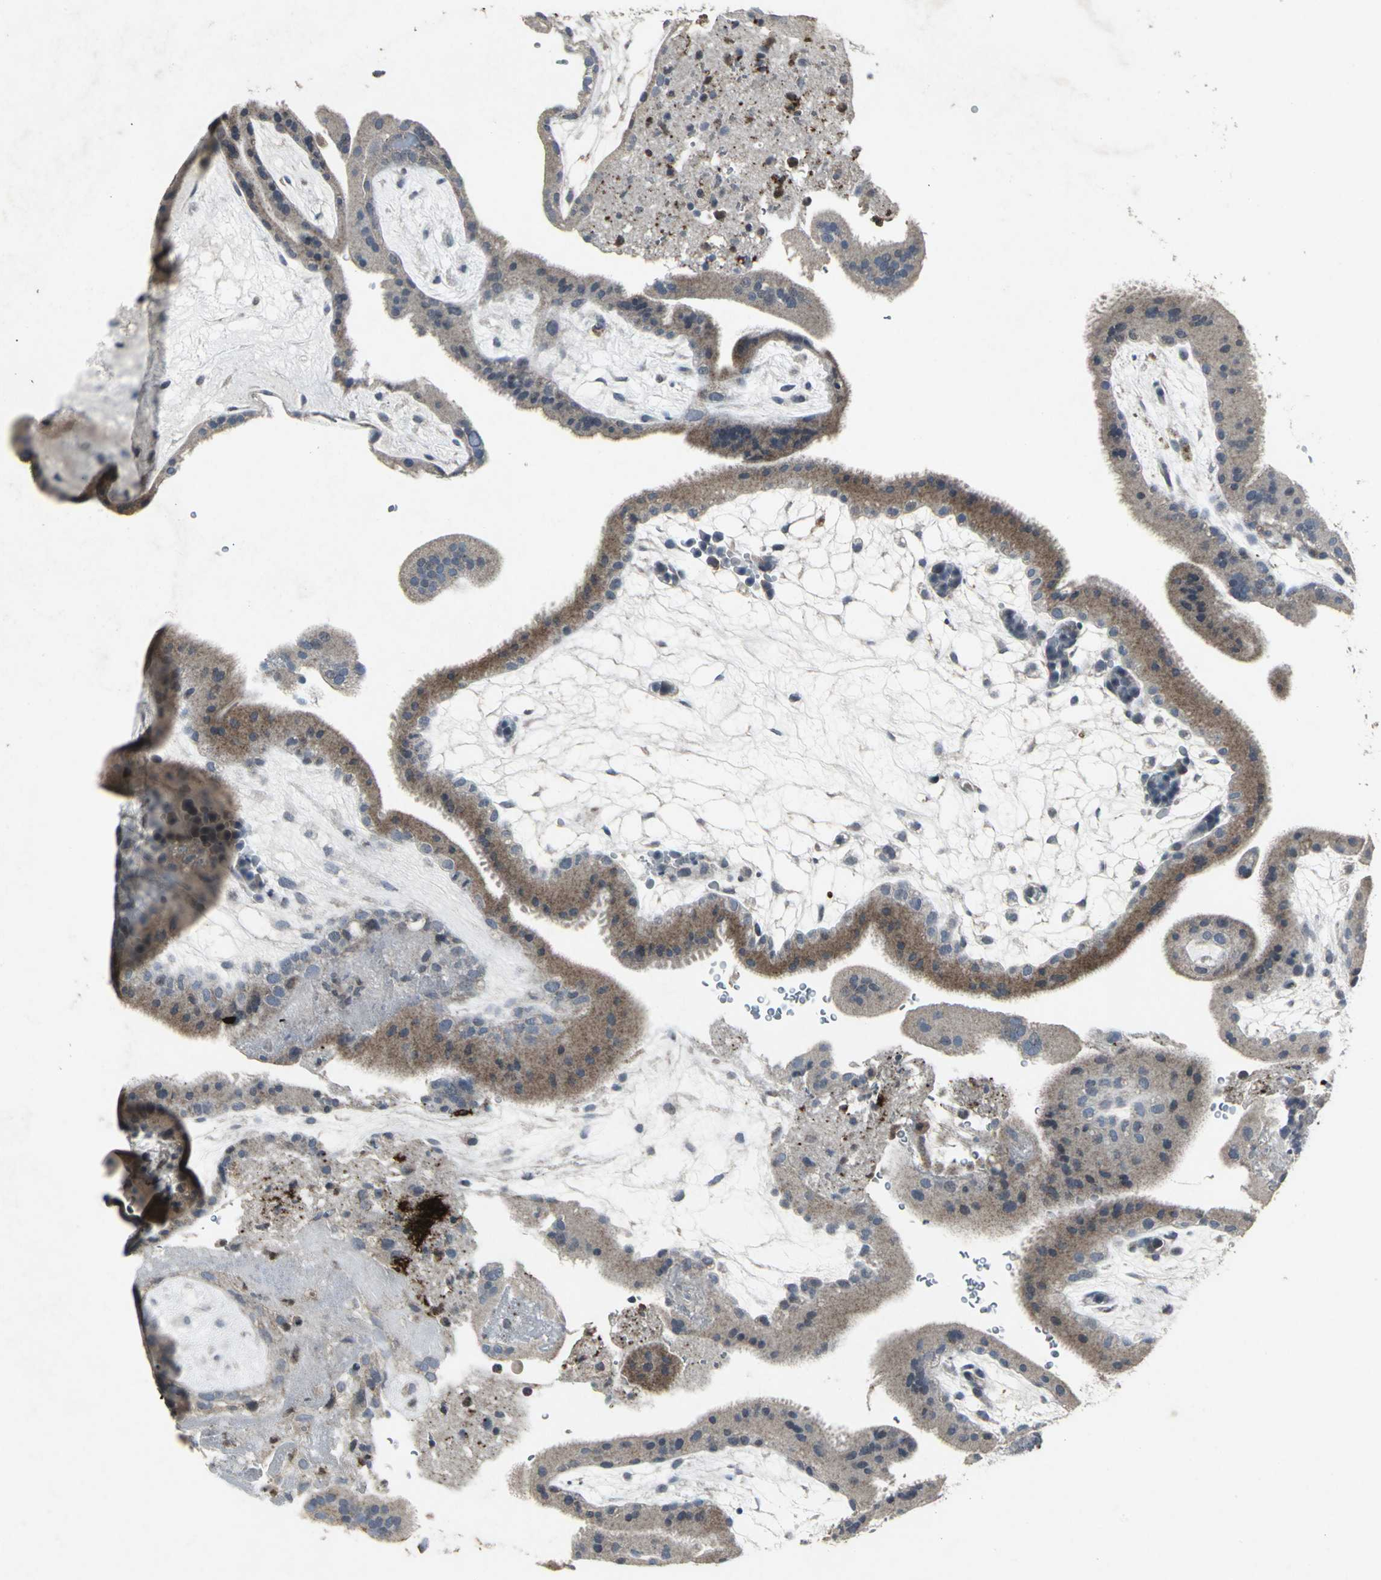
{"staining": {"intensity": "moderate", "quantity": ">75%", "location": "cytoplasmic/membranous"}, "tissue": "placenta", "cell_type": "Trophoblastic cells", "image_type": "normal", "snomed": [{"axis": "morphology", "description": "Normal tissue, NOS"}, {"axis": "topography", "description": "Placenta"}], "caption": "The immunohistochemical stain shows moderate cytoplasmic/membranous expression in trophoblastic cells of benign placenta.", "gene": "BMP4", "patient": {"sex": "female", "age": 19}}